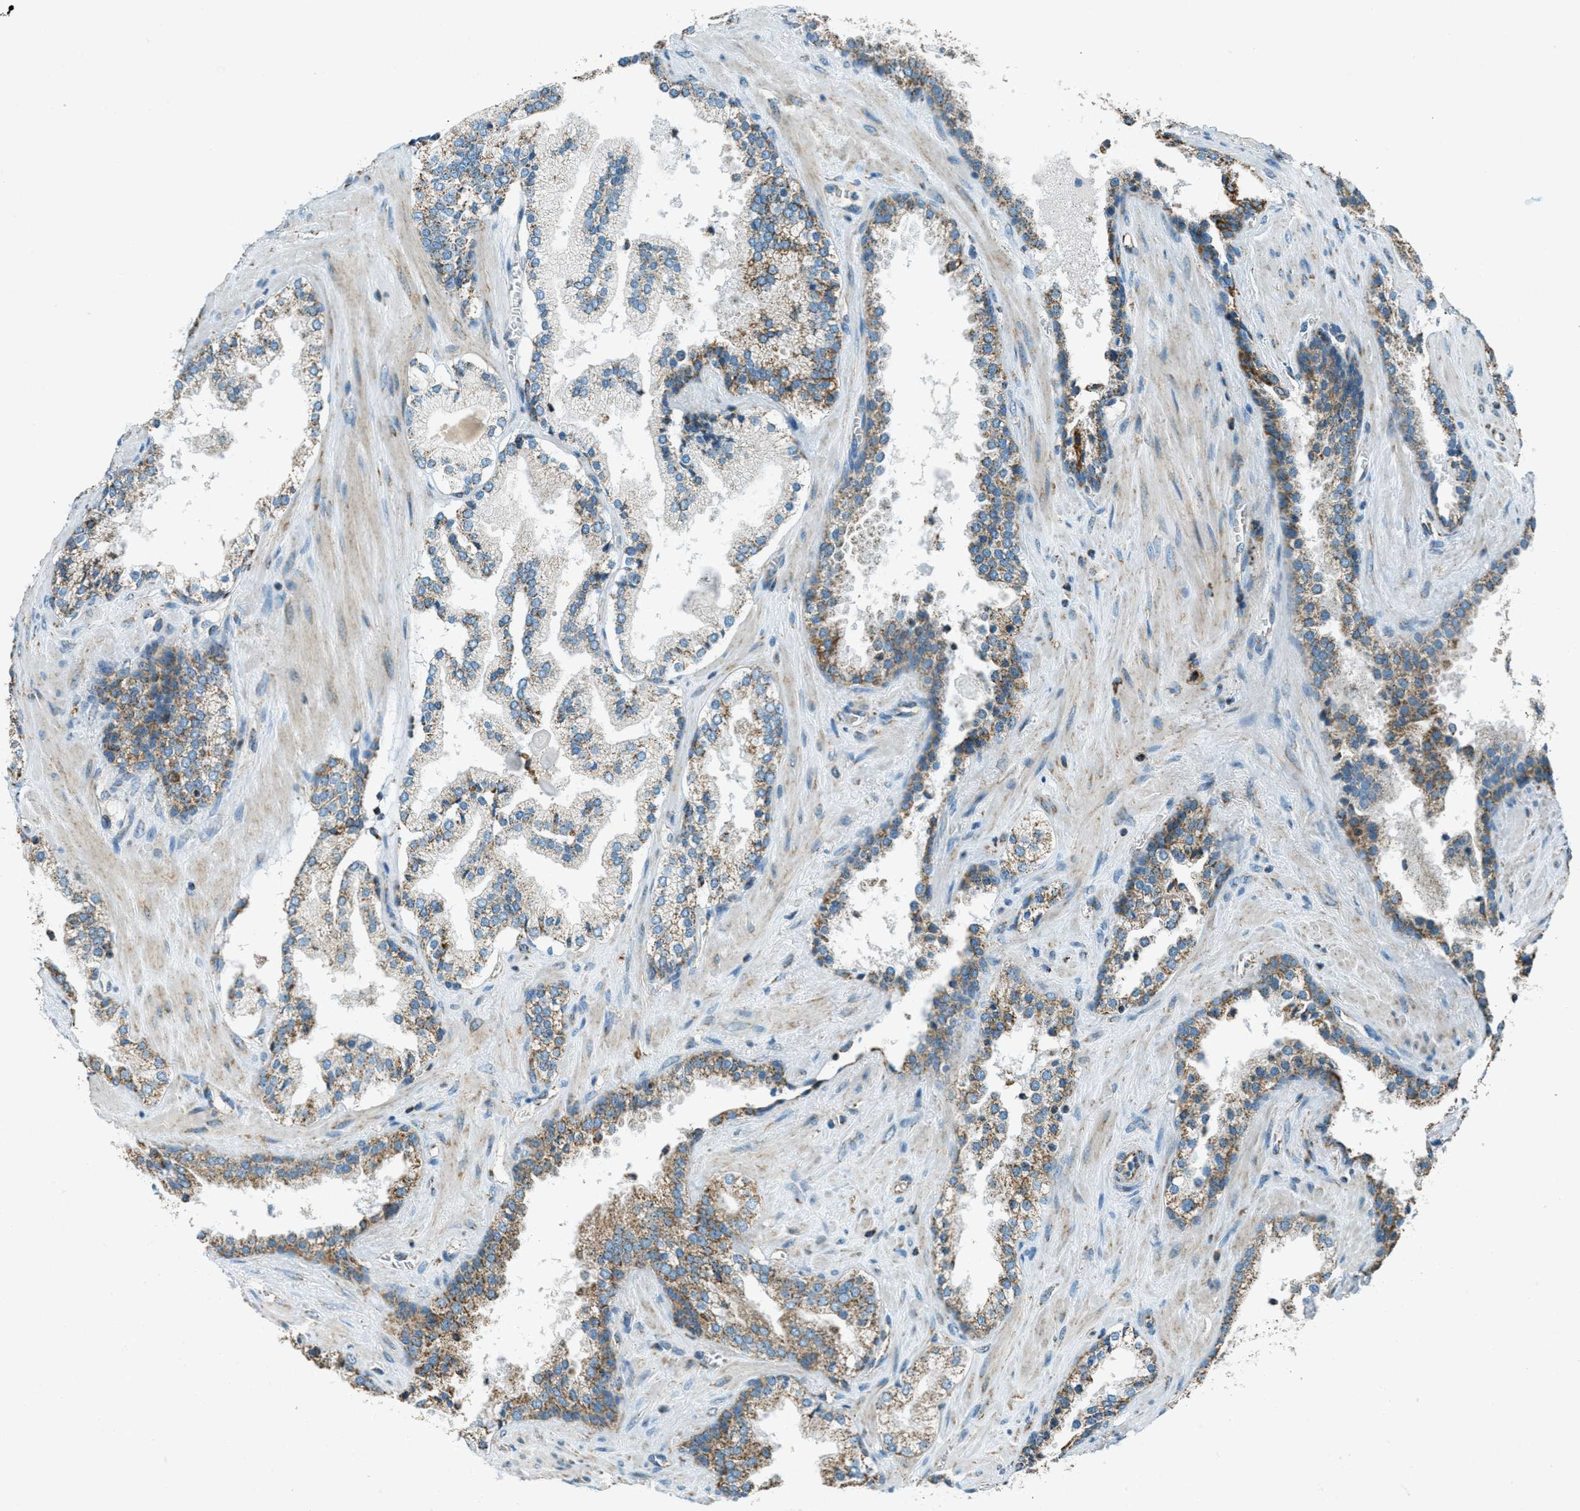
{"staining": {"intensity": "moderate", "quantity": ">75%", "location": "cytoplasmic/membranous"}, "tissue": "prostate cancer", "cell_type": "Tumor cells", "image_type": "cancer", "snomed": [{"axis": "morphology", "description": "Adenocarcinoma, High grade"}, {"axis": "topography", "description": "Prostate"}], "caption": "Immunohistochemical staining of human prostate cancer (high-grade adenocarcinoma) shows medium levels of moderate cytoplasmic/membranous positivity in about >75% of tumor cells.", "gene": "CHST15", "patient": {"sex": "male", "age": 71}}